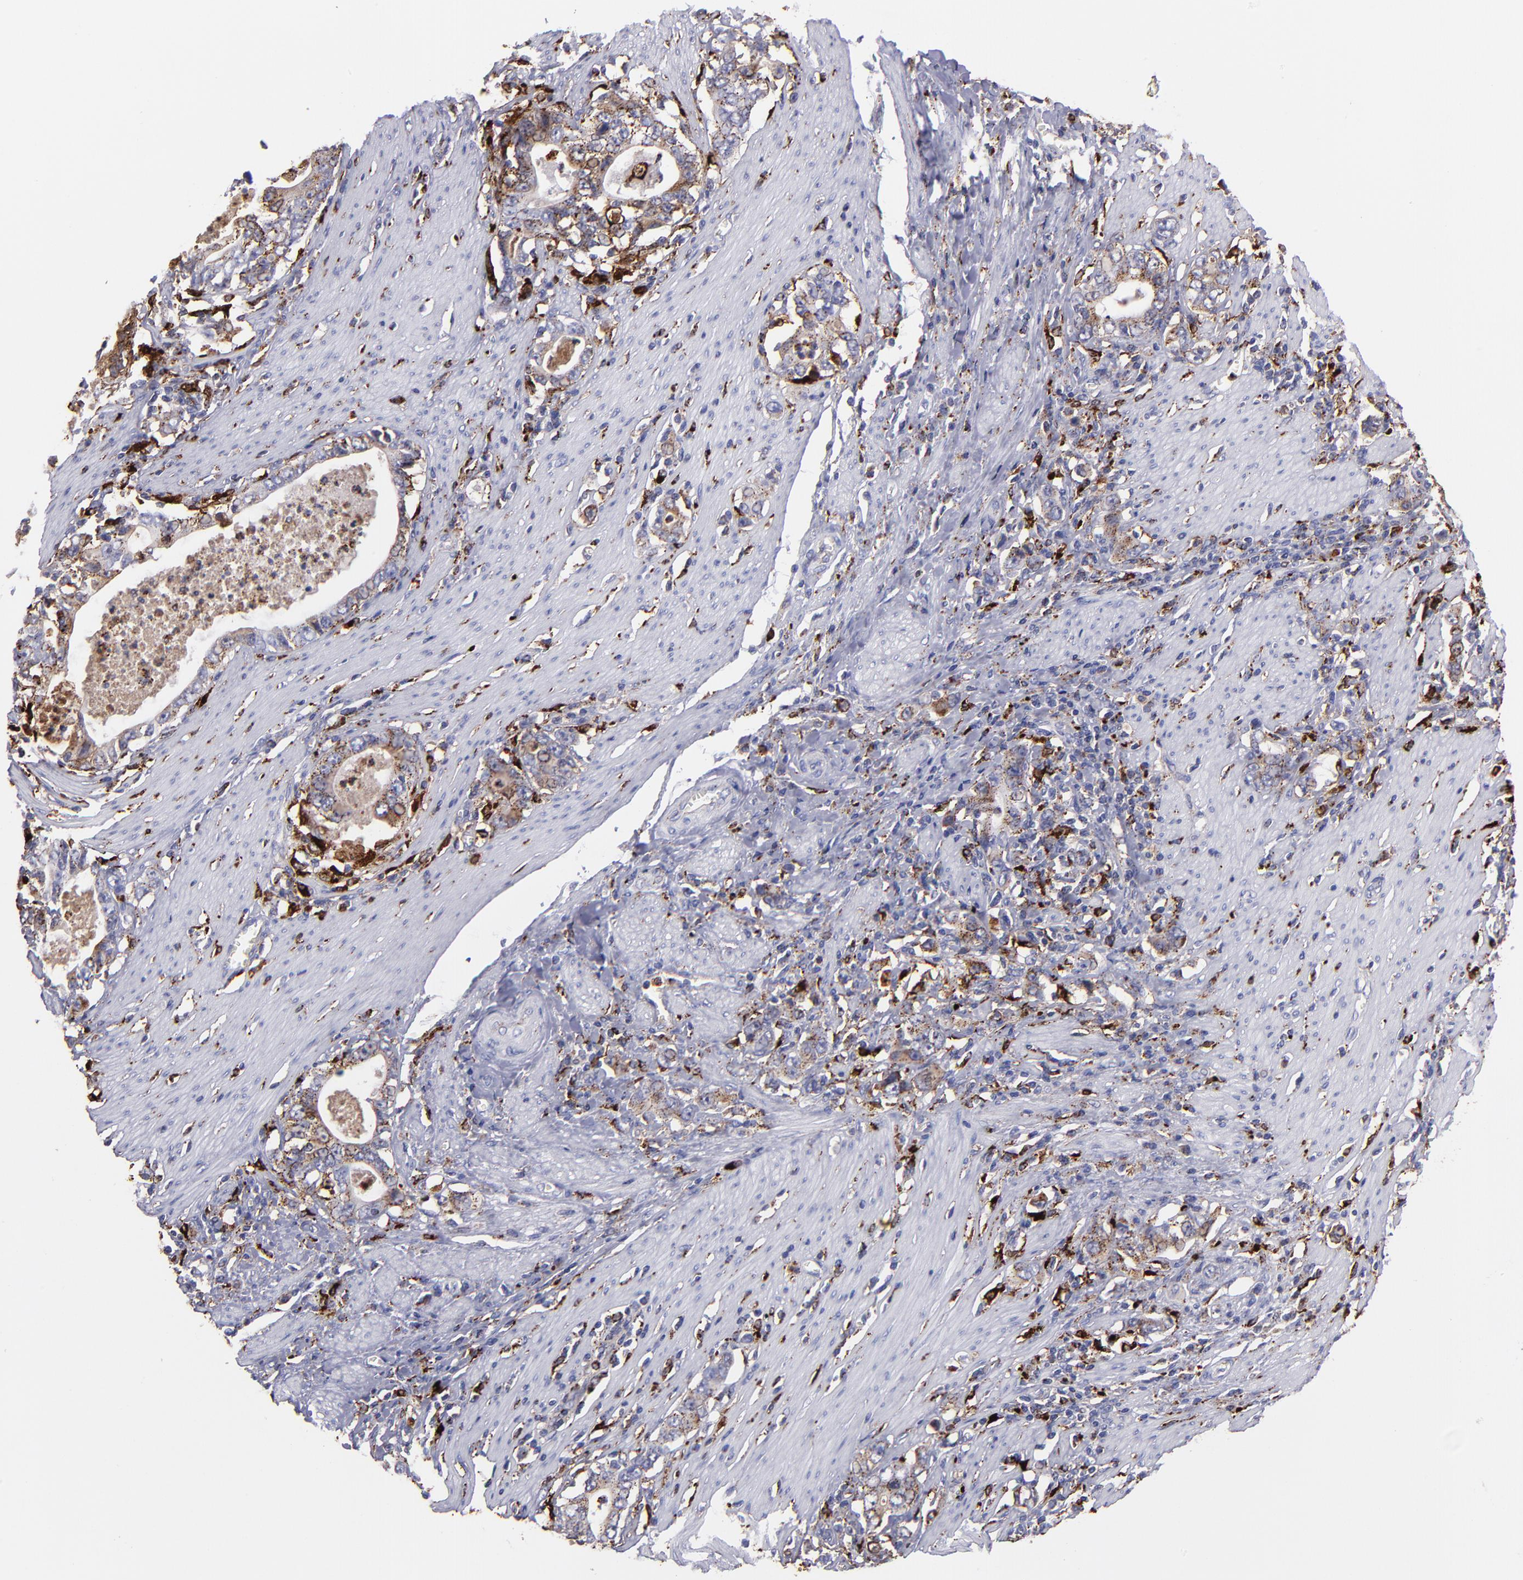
{"staining": {"intensity": "moderate", "quantity": ">75%", "location": "cytoplasmic/membranous"}, "tissue": "stomach cancer", "cell_type": "Tumor cells", "image_type": "cancer", "snomed": [{"axis": "morphology", "description": "Adenocarcinoma, NOS"}, {"axis": "topography", "description": "Stomach, lower"}], "caption": "The histopathology image exhibits a brown stain indicating the presence of a protein in the cytoplasmic/membranous of tumor cells in stomach cancer (adenocarcinoma). (IHC, brightfield microscopy, high magnification).", "gene": "CTSS", "patient": {"sex": "female", "age": 72}}